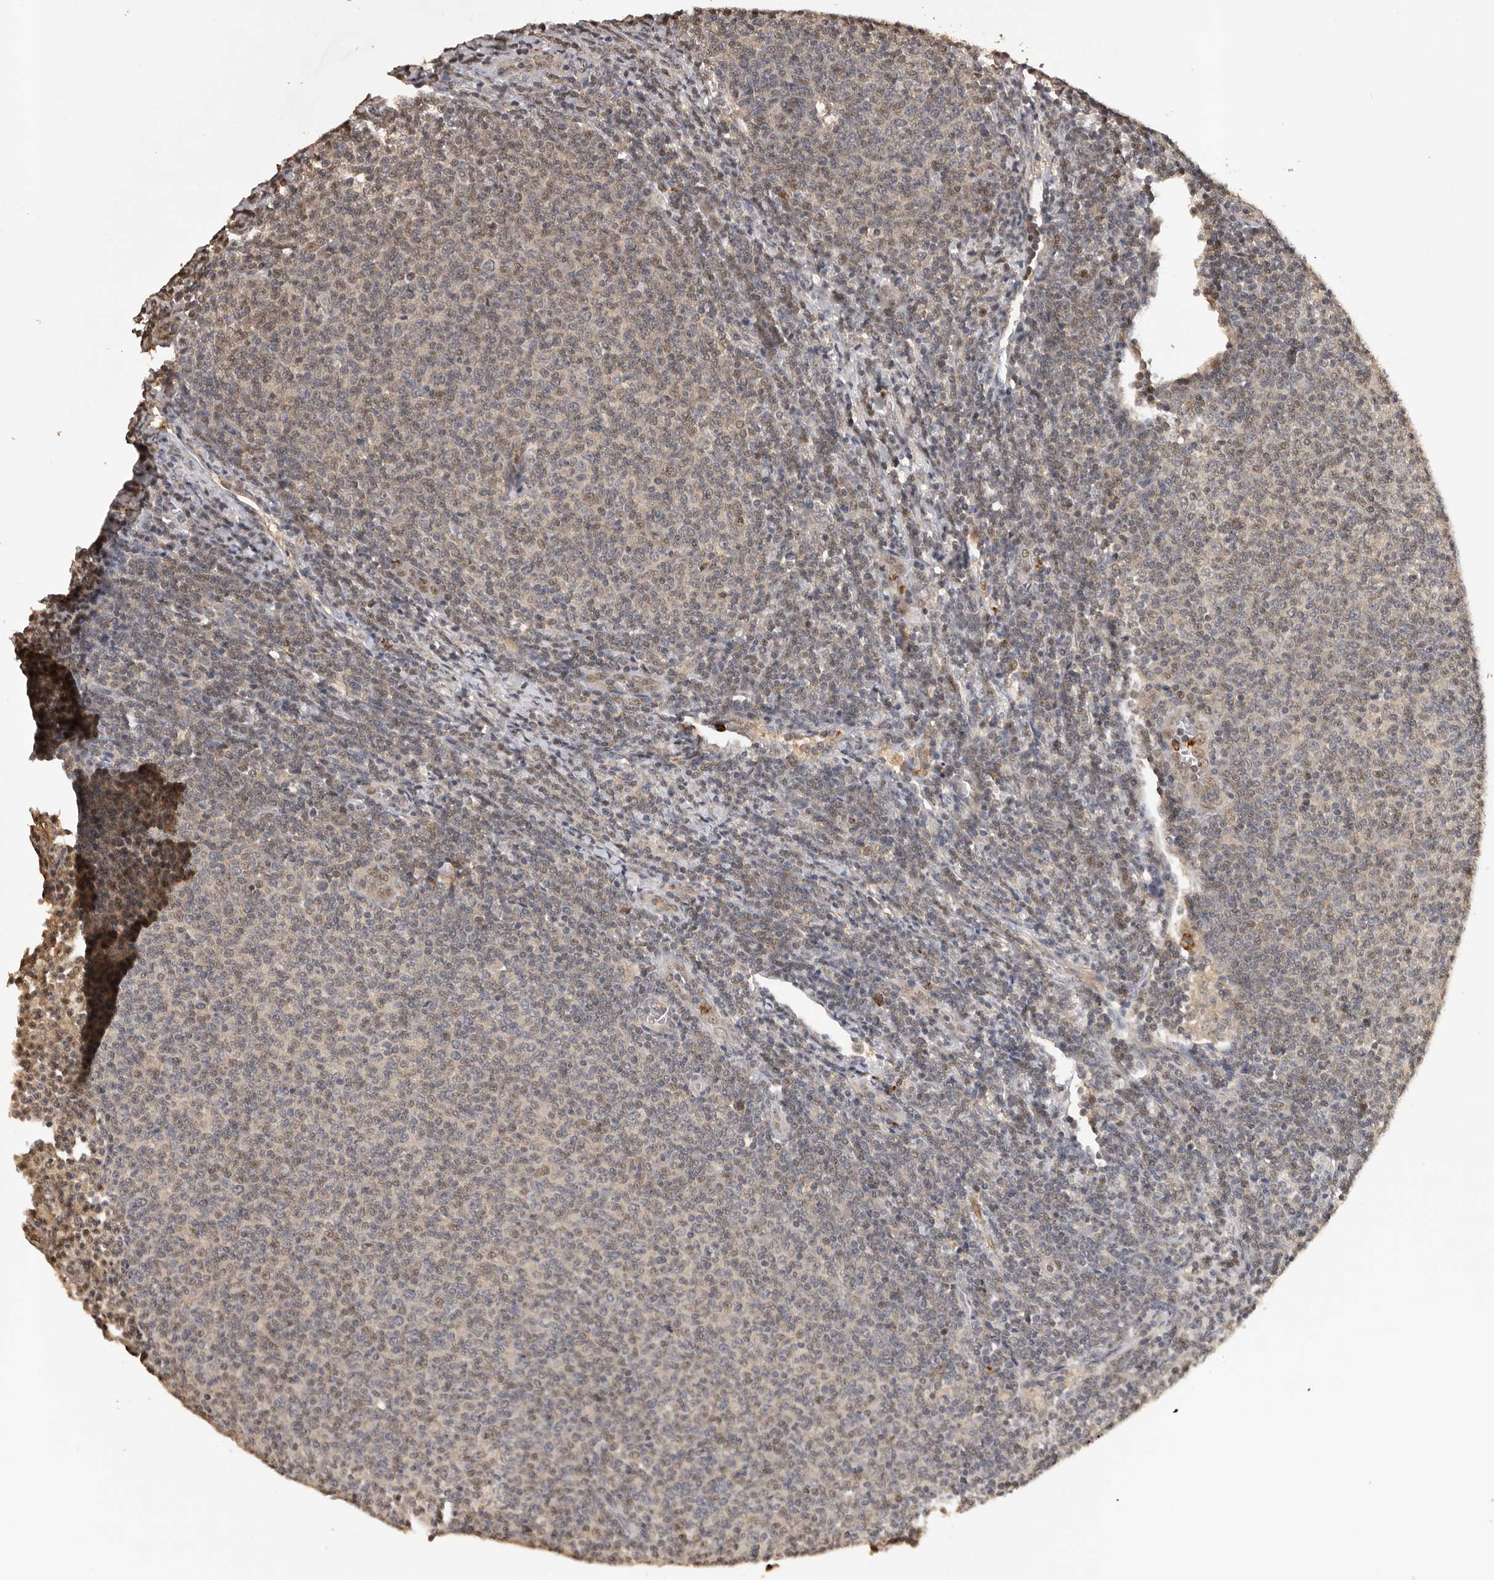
{"staining": {"intensity": "weak", "quantity": "25%-75%", "location": "cytoplasmic/membranous,nuclear"}, "tissue": "lymphoma", "cell_type": "Tumor cells", "image_type": "cancer", "snomed": [{"axis": "morphology", "description": "Malignant lymphoma, non-Hodgkin's type, Low grade"}, {"axis": "topography", "description": "Lymph node"}], "caption": "This photomicrograph exhibits immunohistochemistry (IHC) staining of lymphoma, with low weak cytoplasmic/membranous and nuclear positivity in about 25%-75% of tumor cells.", "gene": "KIF2B", "patient": {"sex": "male", "age": 66}}